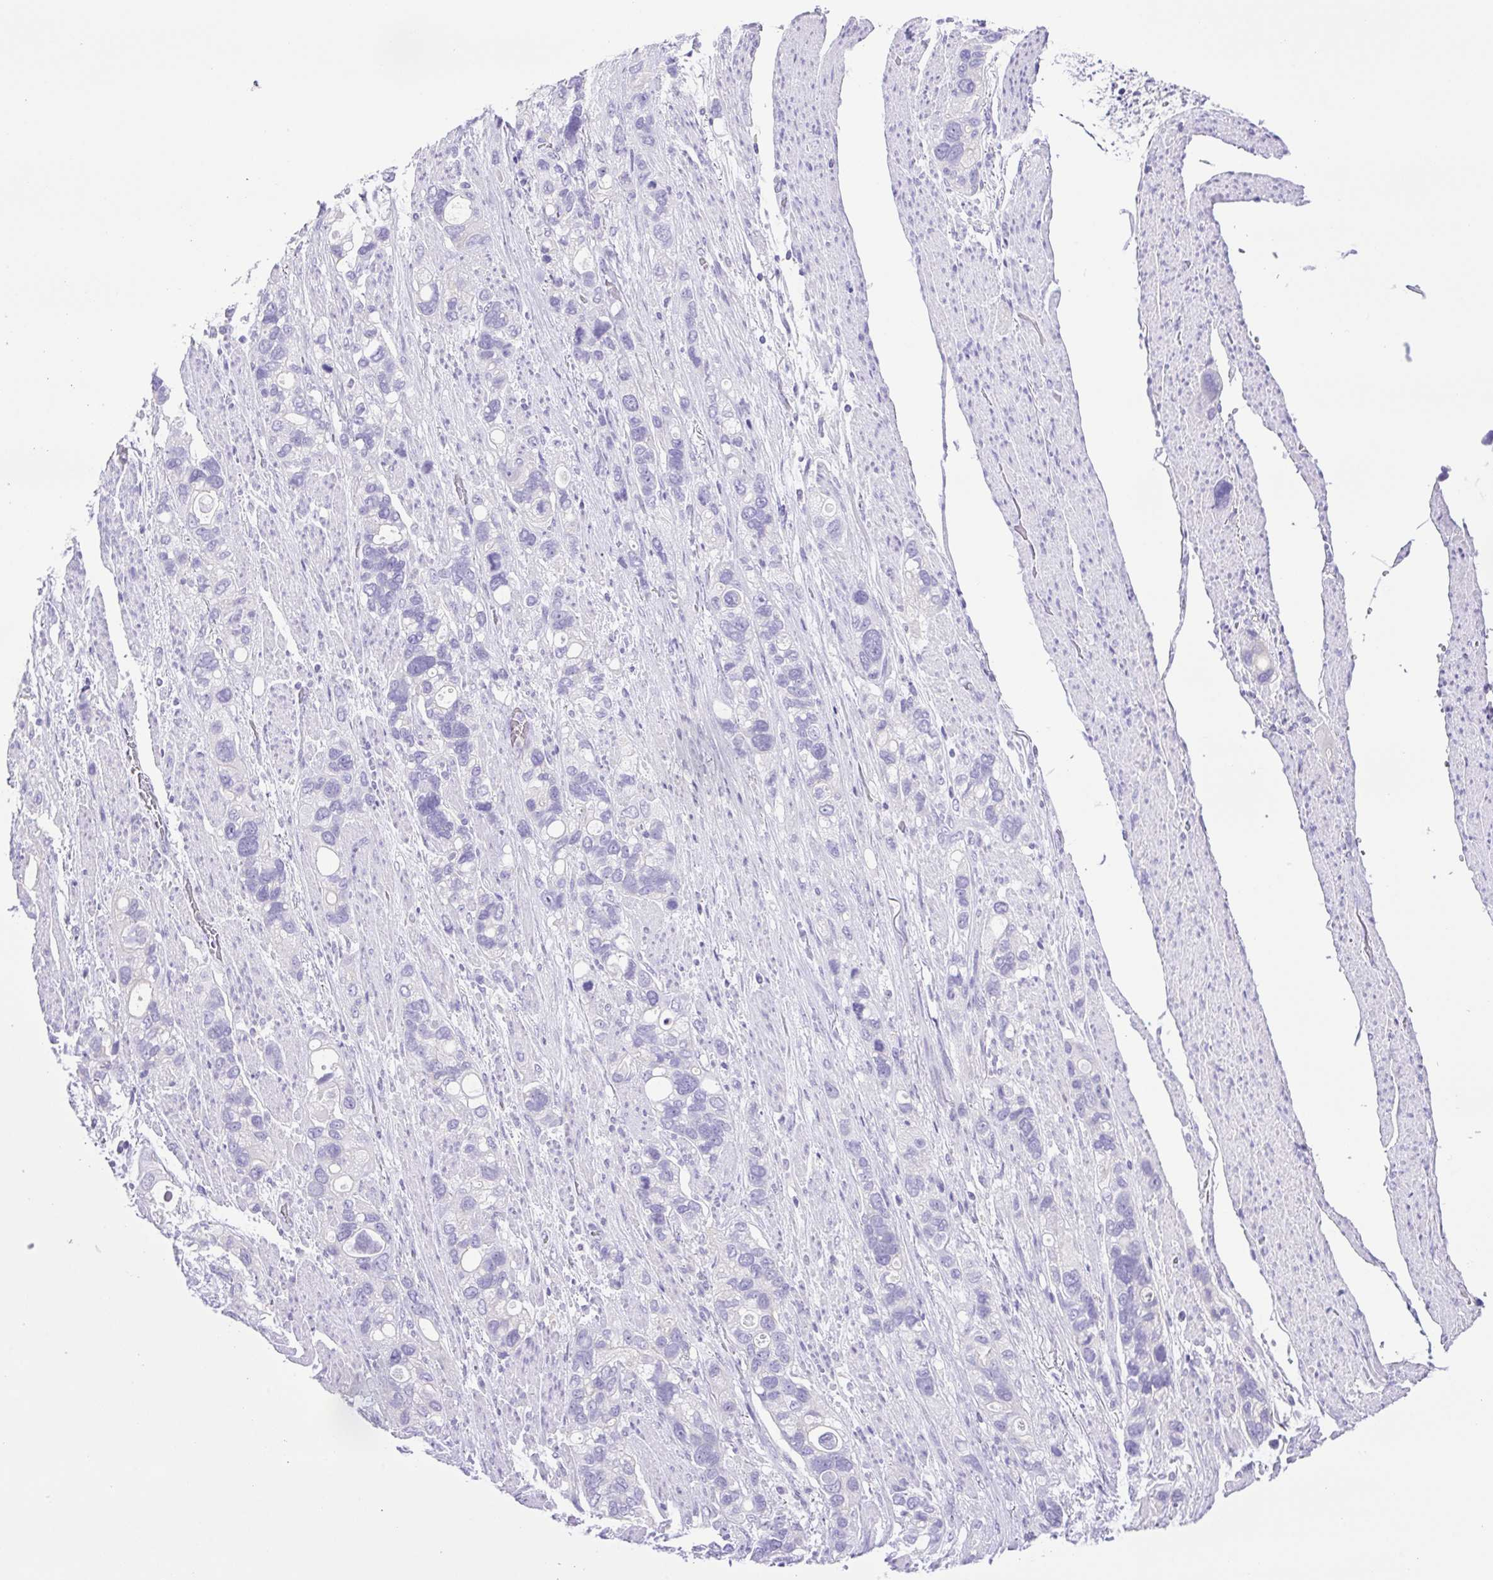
{"staining": {"intensity": "negative", "quantity": "none", "location": "none"}, "tissue": "stomach cancer", "cell_type": "Tumor cells", "image_type": "cancer", "snomed": [{"axis": "morphology", "description": "Adenocarcinoma, NOS"}, {"axis": "topography", "description": "Stomach, upper"}], "caption": "Tumor cells show no significant positivity in stomach cancer.", "gene": "SYNPR", "patient": {"sex": "female", "age": 81}}